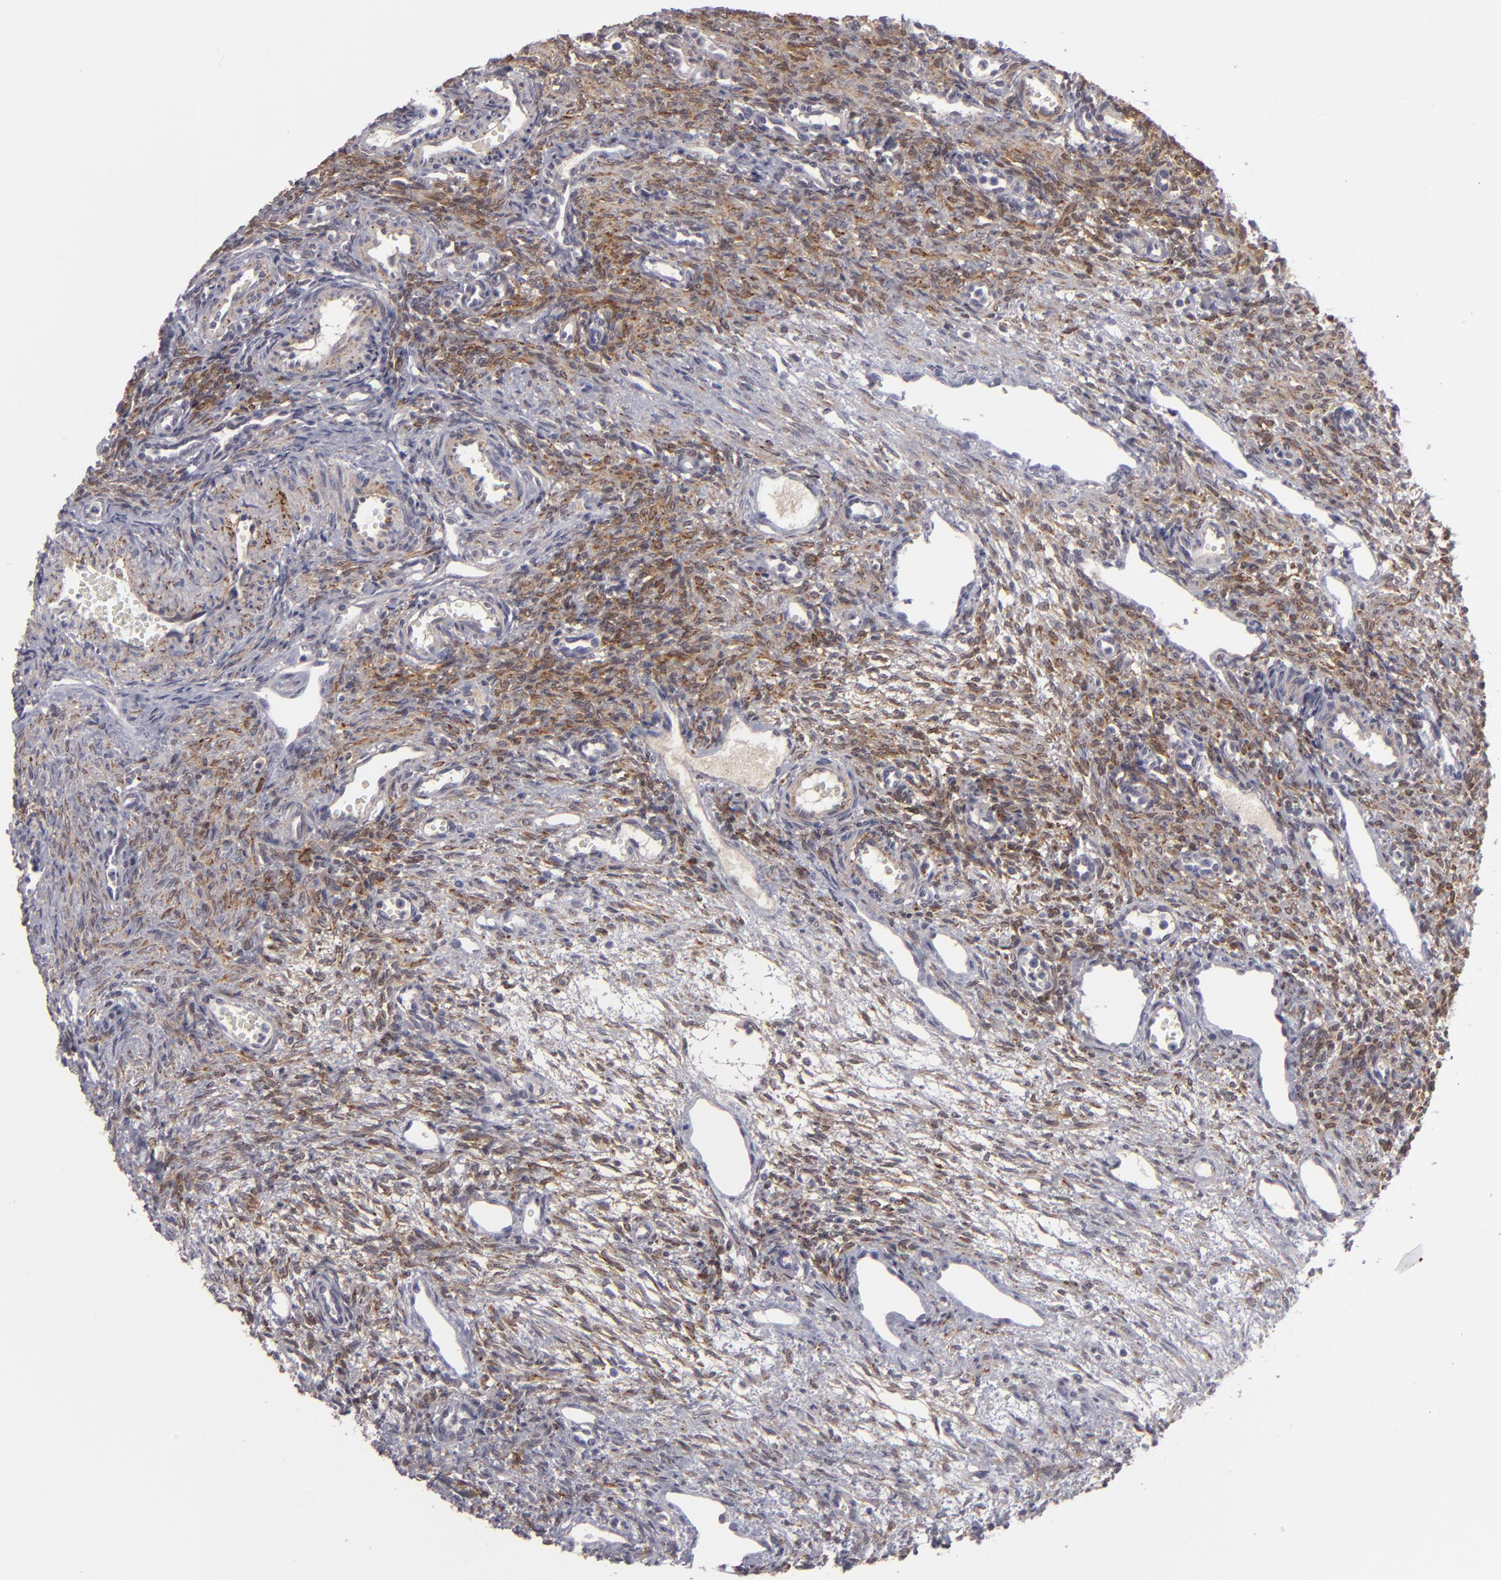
{"staining": {"intensity": "moderate", "quantity": "25%-75%", "location": "cytoplasmic/membranous"}, "tissue": "ovary", "cell_type": "Ovarian stroma cells", "image_type": "normal", "snomed": [{"axis": "morphology", "description": "Normal tissue, NOS"}, {"axis": "topography", "description": "Ovary"}], "caption": "Protein staining by immunohistochemistry exhibits moderate cytoplasmic/membranous staining in approximately 25%-75% of ovarian stroma cells in unremarkable ovary. (Stains: DAB (3,3'-diaminobenzidine) in brown, nuclei in blue, Microscopy: brightfield microscopy at high magnification).", "gene": "ALCAM", "patient": {"sex": "female", "age": 33}}